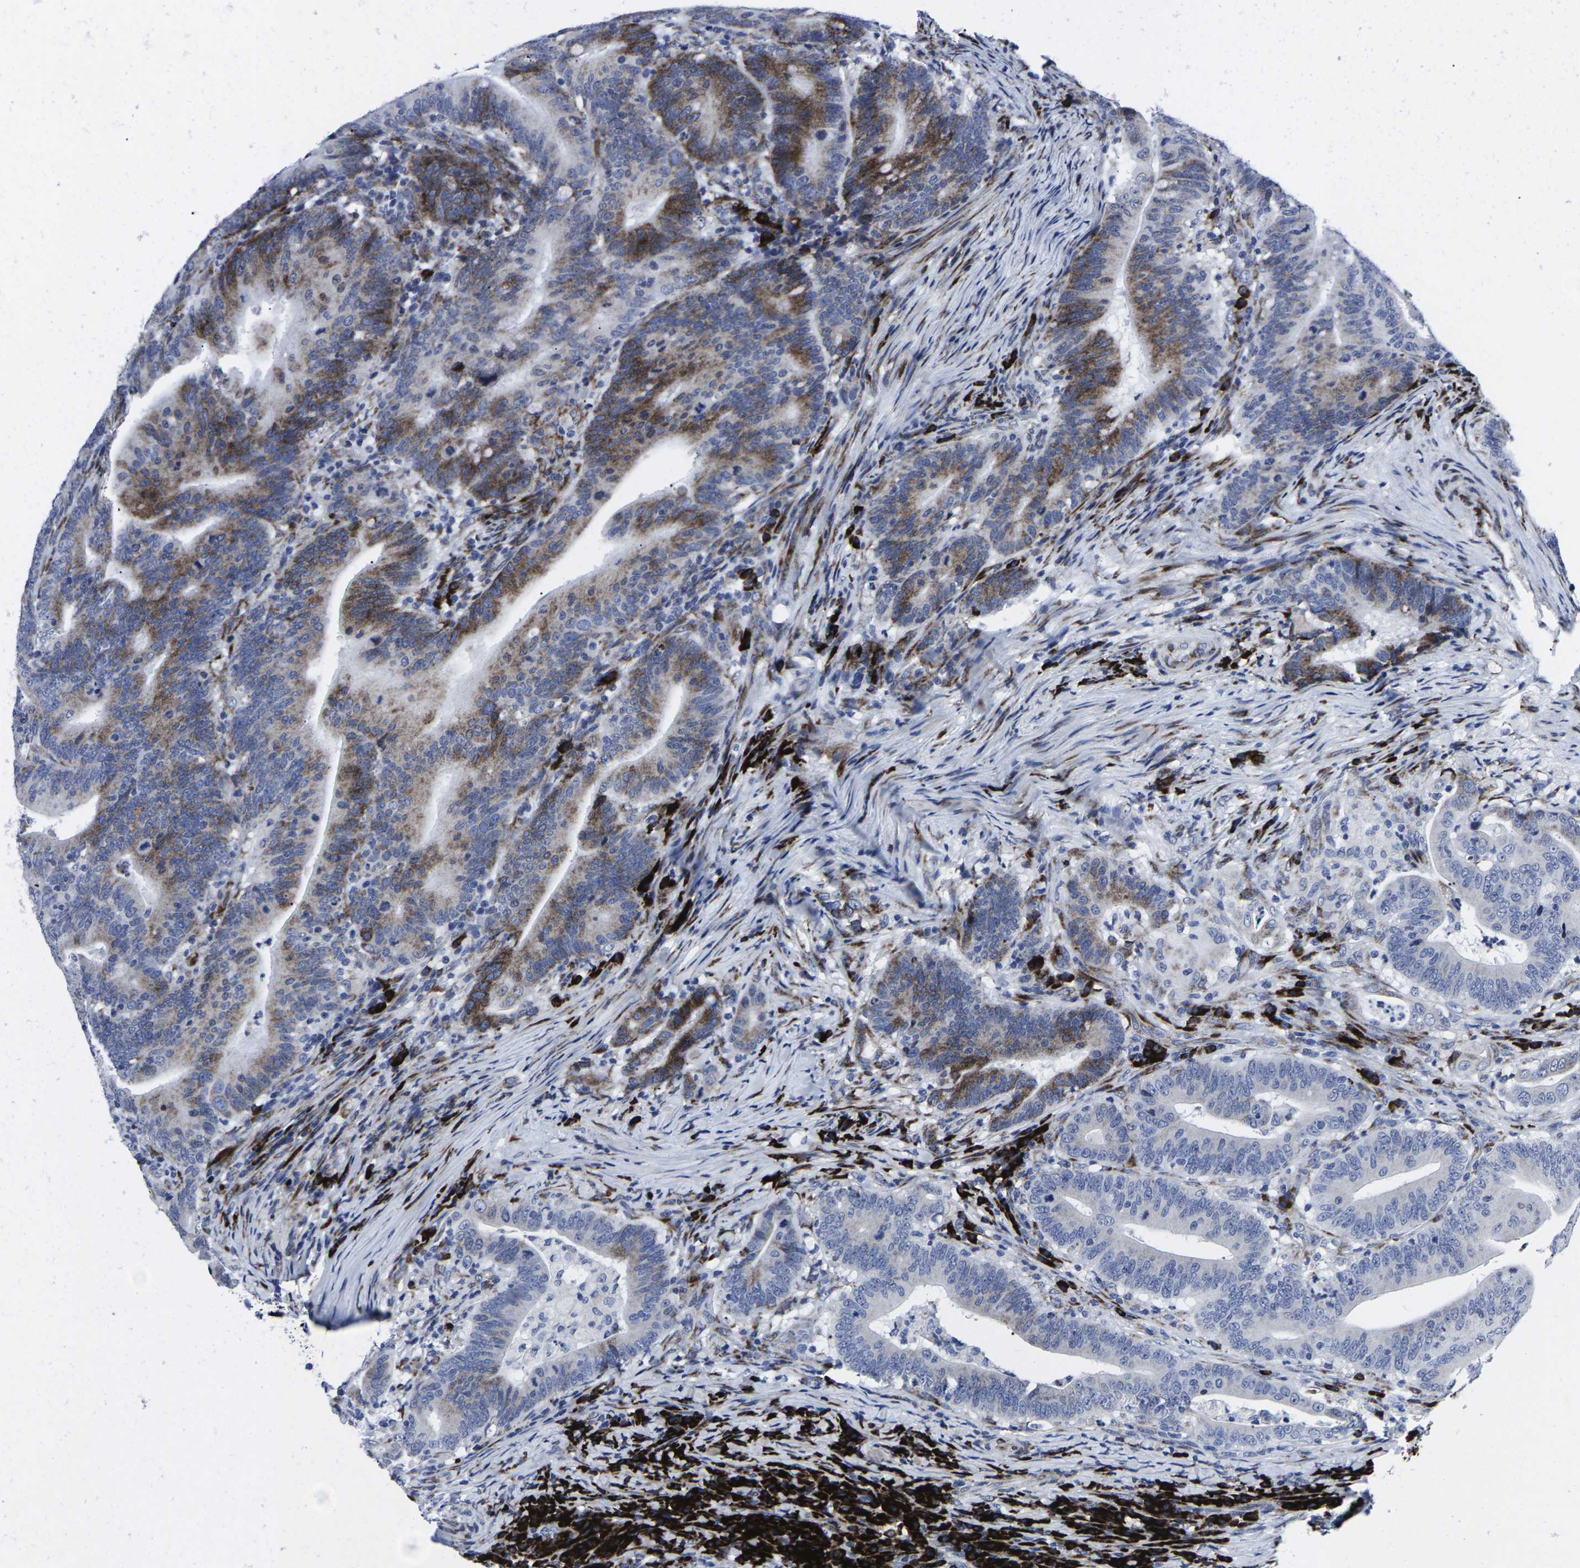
{"staining": {"intensity": "moderate", "quantity": "25%-75%", "location": "cytoplasmic/membranous"}, "tissue": "colorectal cancer", "cell_type": "Tumor cells", "image_type": "cancer", "snomed": [{"axis": "morphology", "description": "Normal tissue, NOS"}, {"axis": "morphology", "description": "Adenocarcinoma, NOS"}, {"axis": "topography", "description": "Colon"}], "caption": "There is medium levels of moderate cytoplasmic/membranous expression in tumor cells of adenocarcinoma (colorectal), as demonstrated by immunohistochemical staining (brown color).", "gene": "RPN1", "patient": {"sex": "female", "age": 66}}